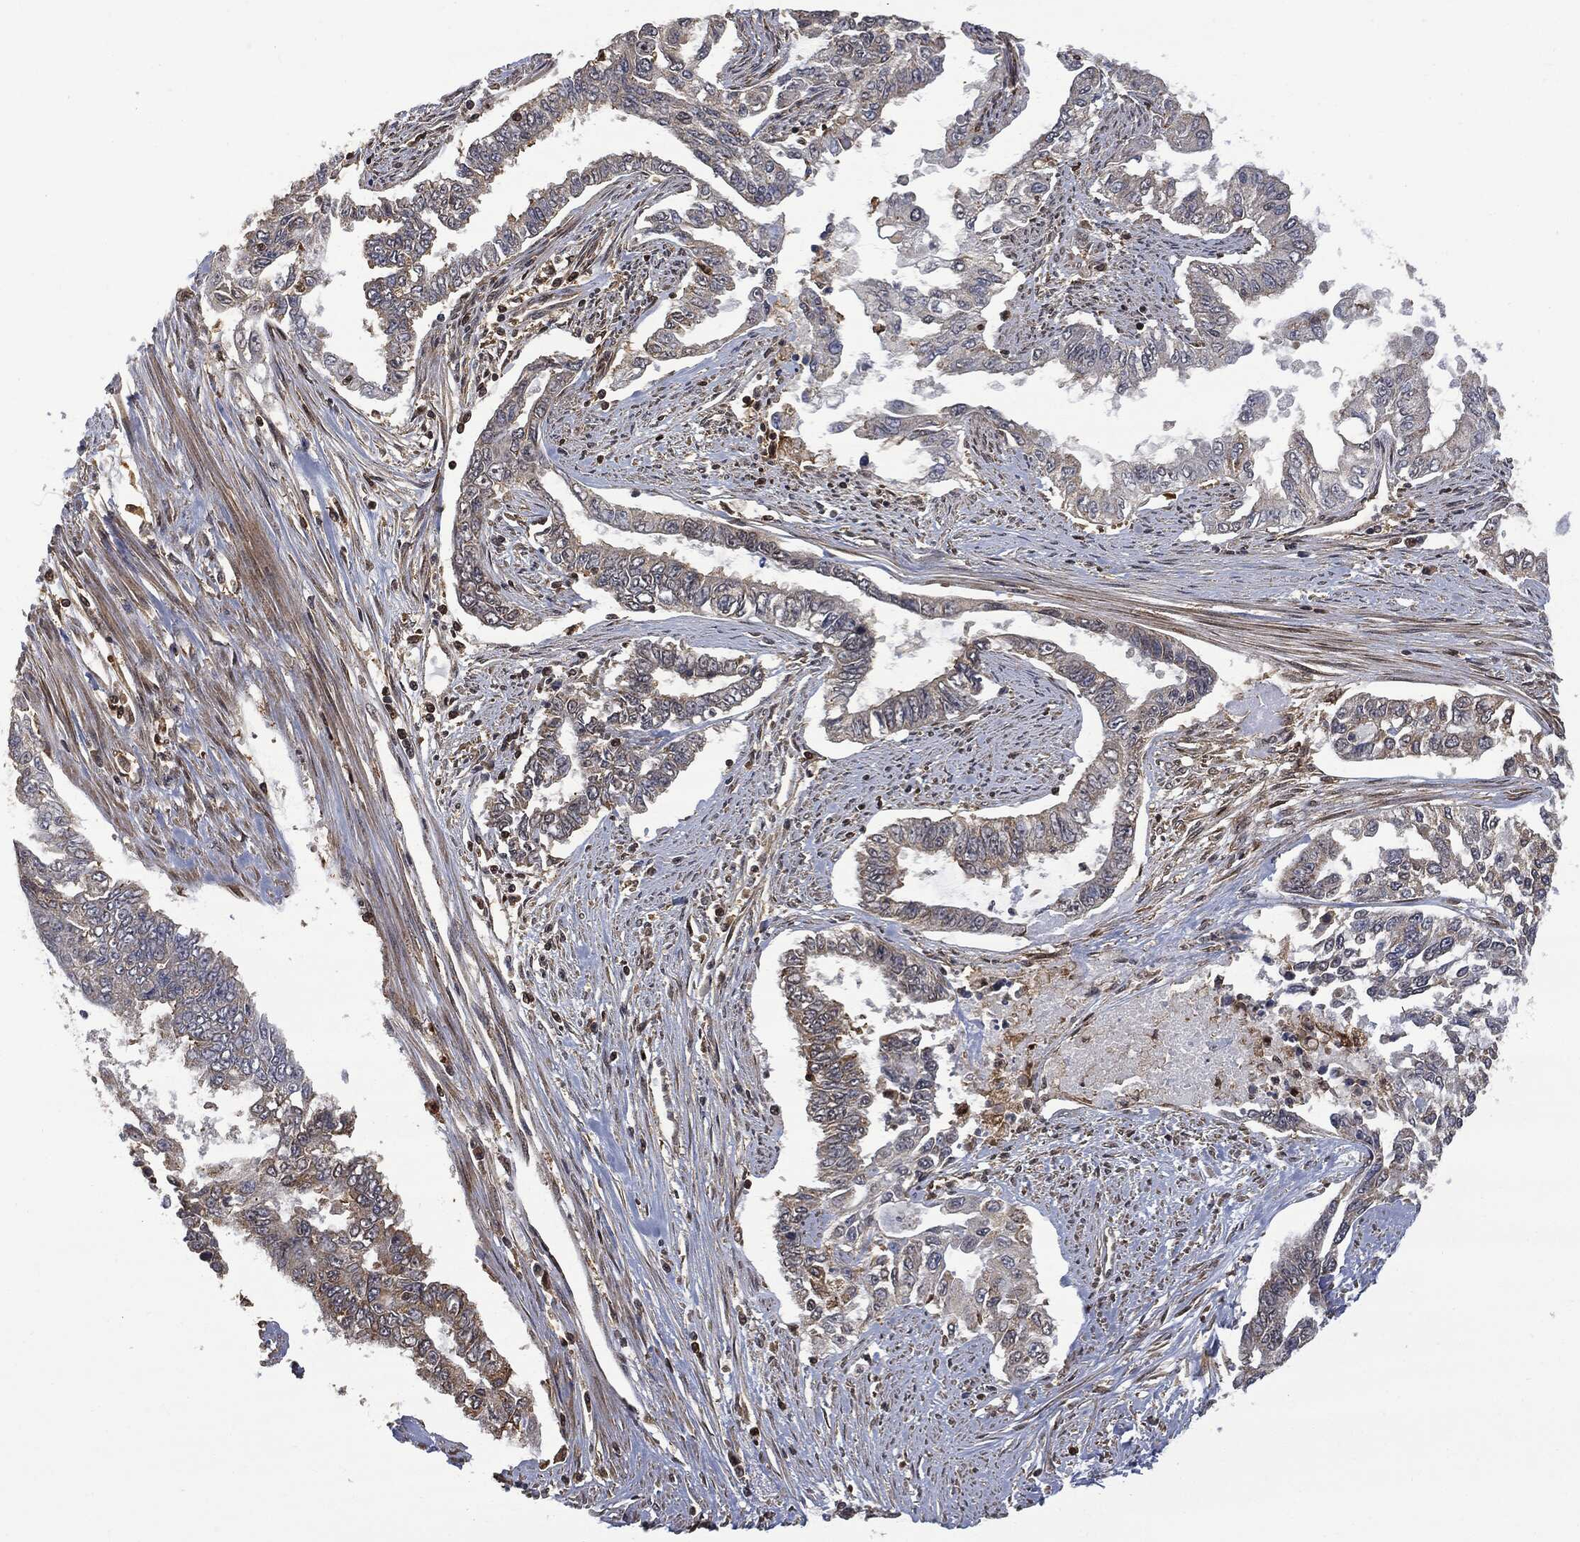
{"staining": {"intensity": "moderate", "quantity": "<25%", "location": "cytoplasmic/membranous"}, "tissue": "endometrial cancer", "cell_type": "Tumor cells", "image_type": "cancer", "snomed": [{"axis": "morphology", "description": "Adenocarcinoma, NOS"}, {"axis": "topography", "description": "Uterus"}], "caption": "Protein positivity by immunohistochemistry shows moderate cytoplasmic/membranous positivity in approximately <25% of tumor cells in endometrial adenocarcinoma.", "gene": "PSMB10", "patient": {"sex": "female", "age": 59}}